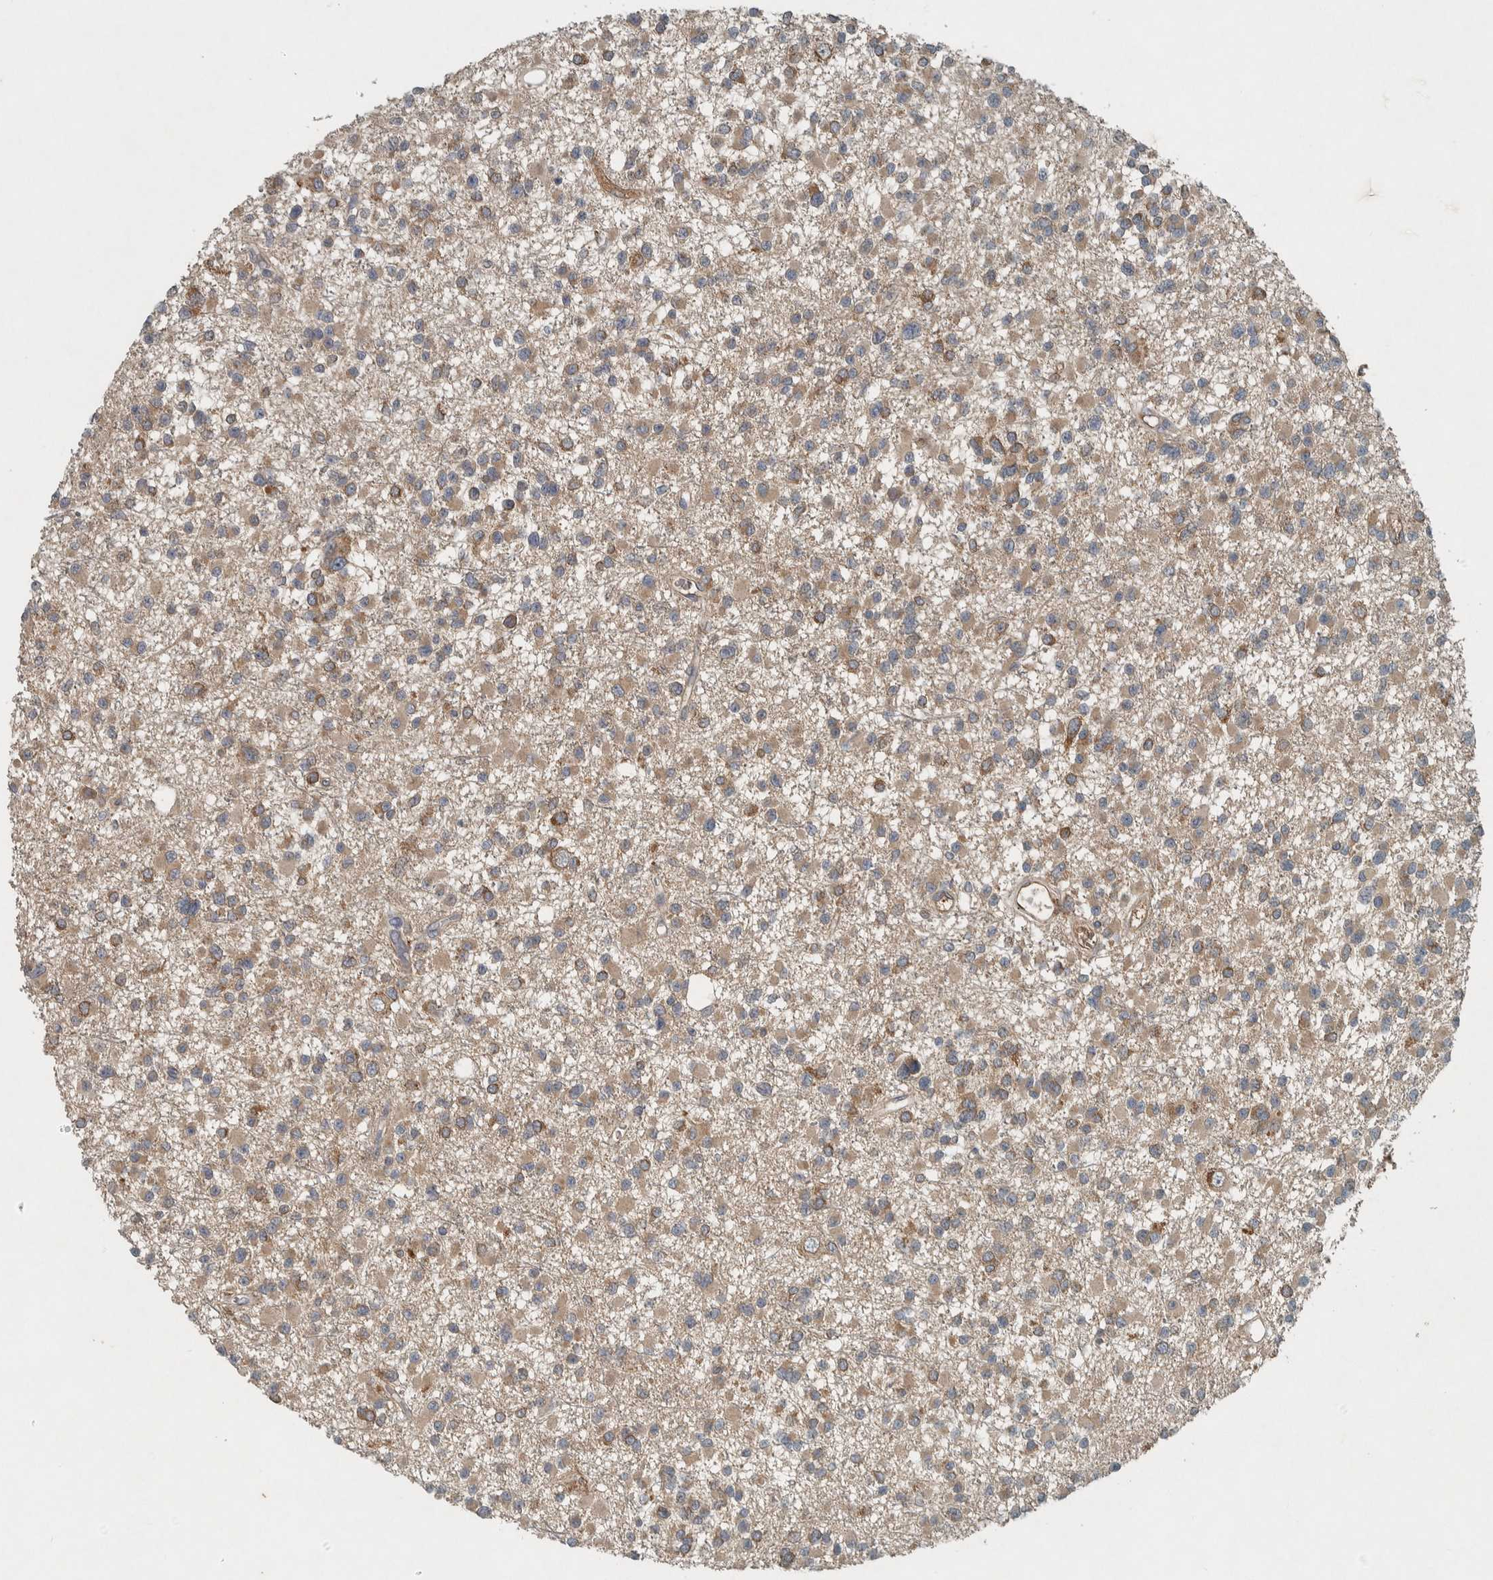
{"staining": {"intensity": "weak", "quantity": ">75%", "location": "cytoplasmic/membranous"}, "tissue": "glioma", "cell_type": "Tumor cells", "image_type": "cancer", "snomed": [{"axis": "morphology", "description": "Glioma, malignant, Low grade"}, {"axis": "topography", "description": "Brain"}], "caption": "Immunohistochemical staining of malignant low-grade glioma exhibits low levels of weak cytoplasmic/membranous staining in about >75% of tumor cells. (DAB (3,3'-diaminobenzidine) = brown stain, brightfield microscopy at high magnification).", "gene": "CLCN2", "patient": {"sex": "female", "age": 22}}